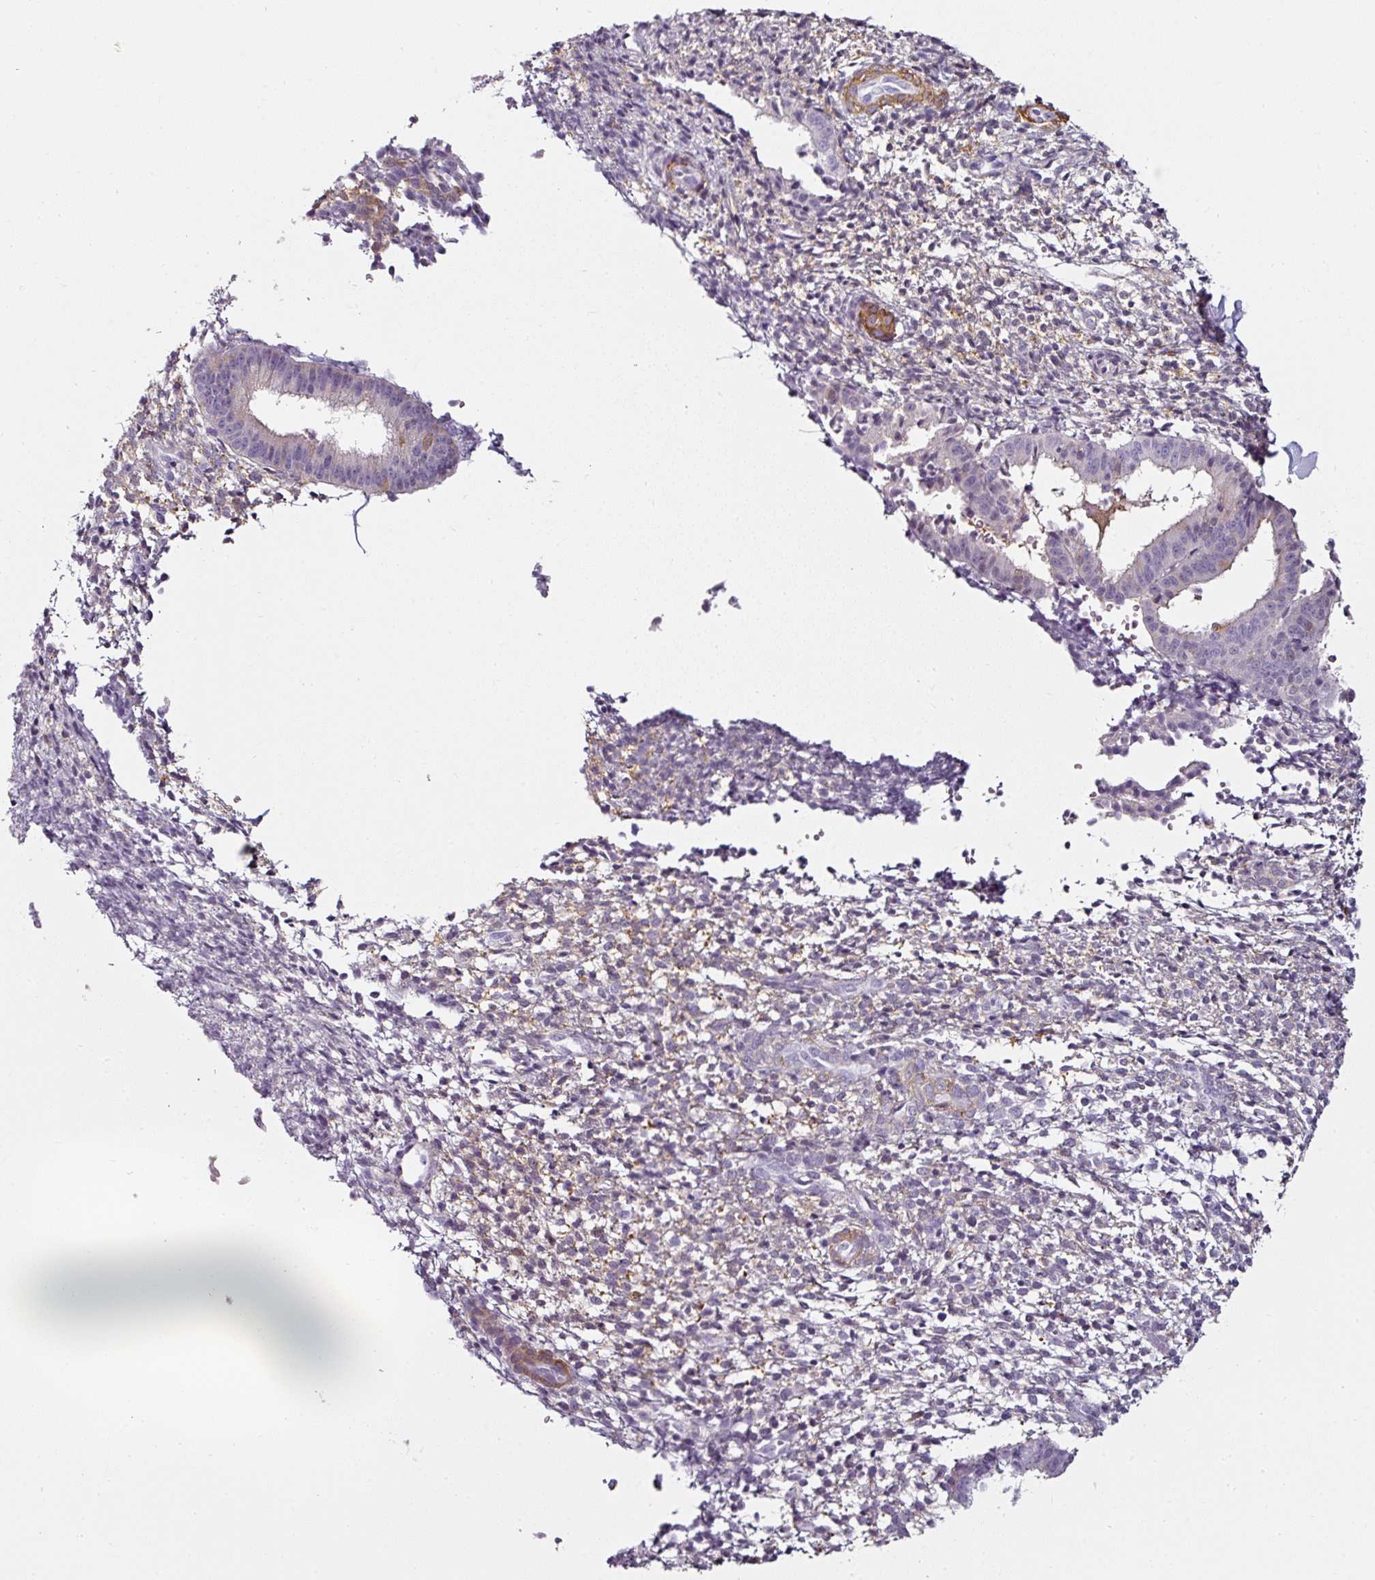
{"staining": {"intensity": "weak", "quantity": "<25%", "location": "cytoplasmic/membranous"}, "tissue": "endometrium", "cell_type": "Cells in endometrial stroma", "image_type": "normal", "snomed": [{"axis": "morphology", "description": "Normal tissue, NOS"}, {"axis": "topography", "description": "Endometrium"}], "caption": "This is an IHC photomicrograph of benign human endometrium. There is no positivity in cells in endometrial stroma.", "gene": "CAP2", "patient": {"sex": "female", "age": 49}}